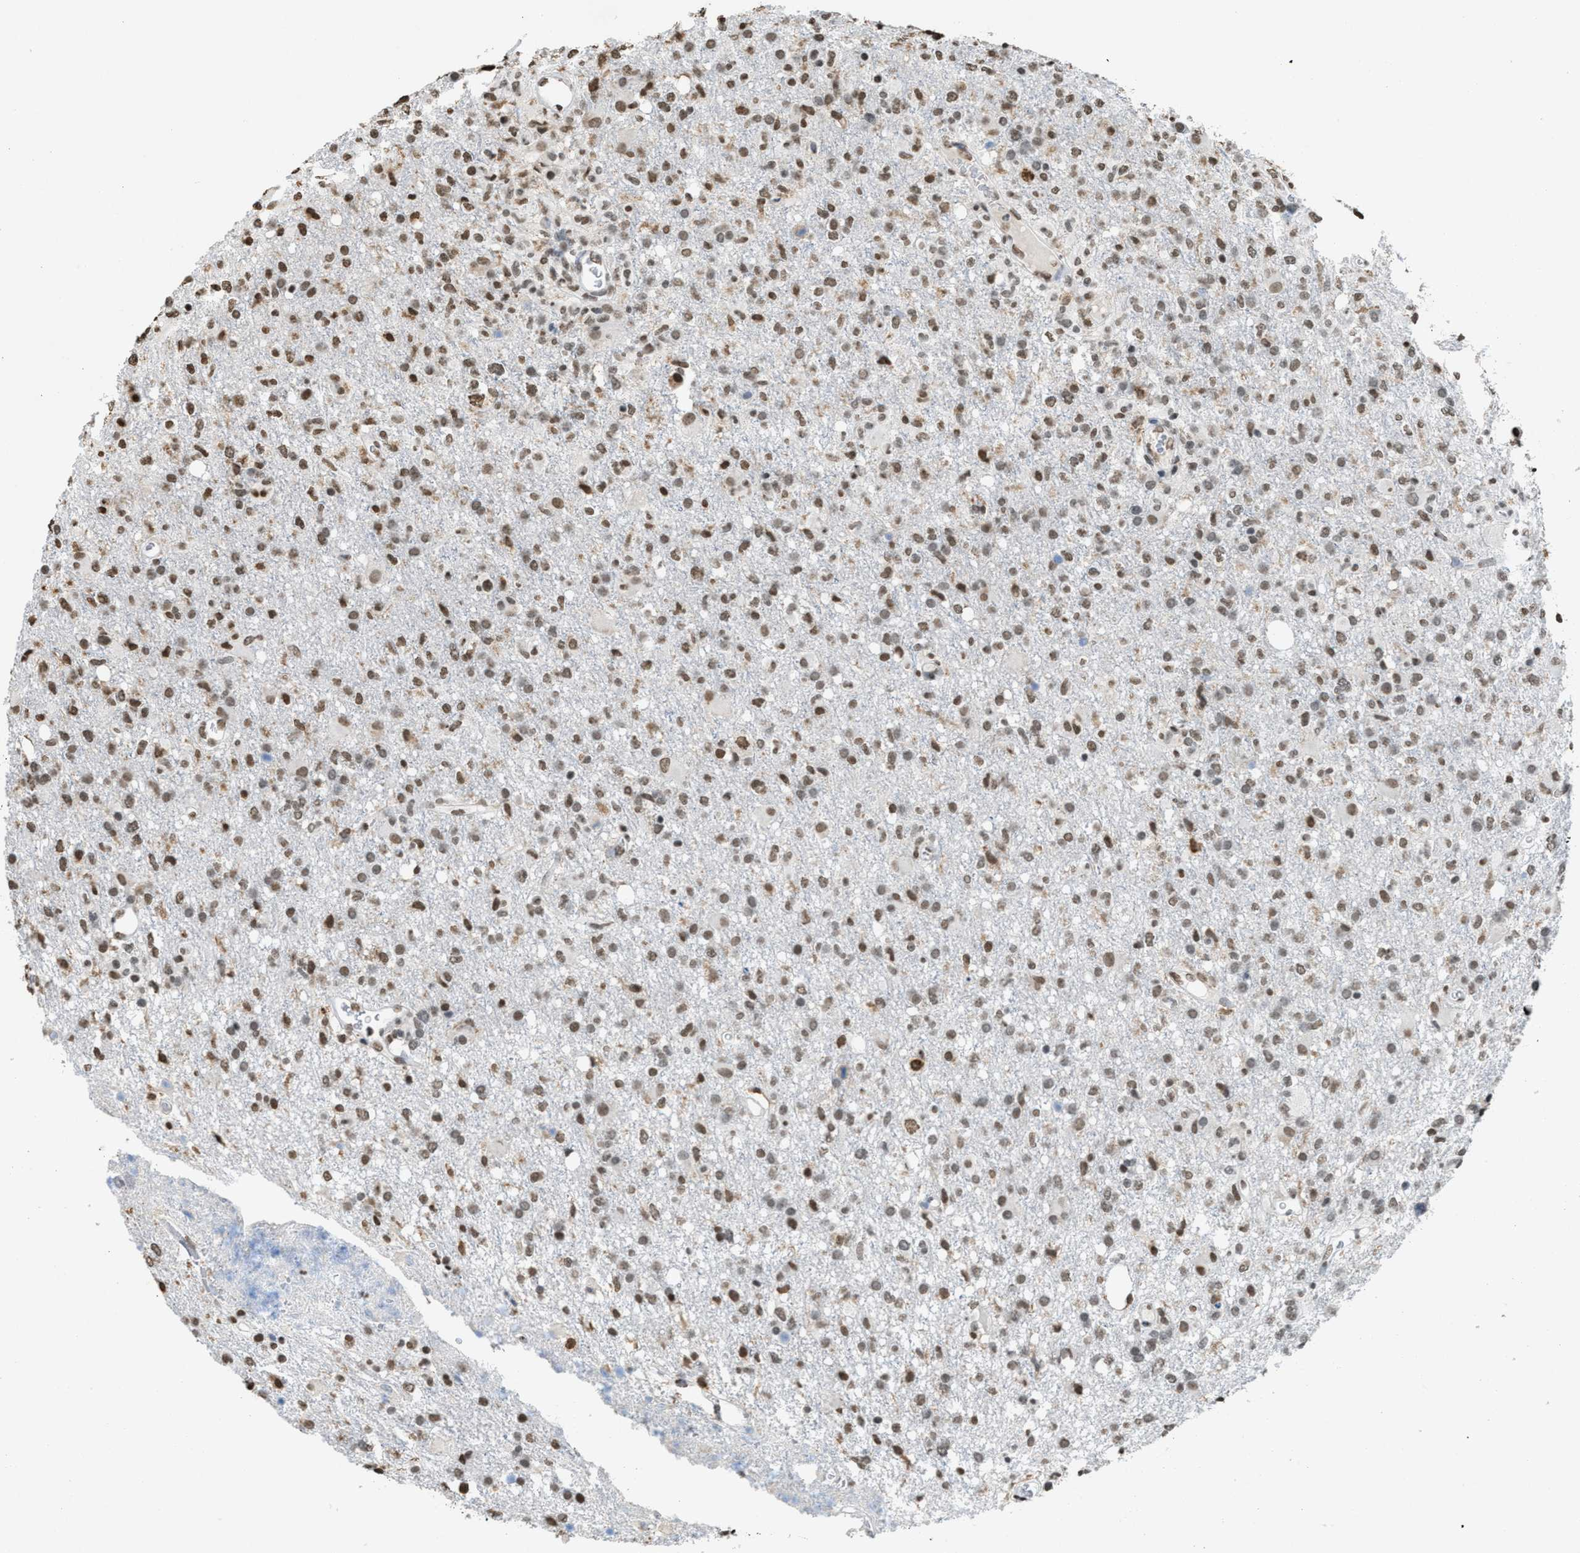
{"staining": {"intensity": "moderate", "quantity": ">75%", "location": "nuclear"}, "tissue": "glioma", "cell_type": "Tumor cells", "image_type": "cancer", "snomed": [{"axis": "morphology", "description": "Glioma, malignant, High grade"}, {"axis": "topography", "description": "Brain"}], "caption": "Immunohistochemical staining of glioma demonstrates medium levels of moderate nuclear positivity in approximately >75% of tumor cells.", "gene": "NUP88", "patient": {"sex": "female", "age": 57}}